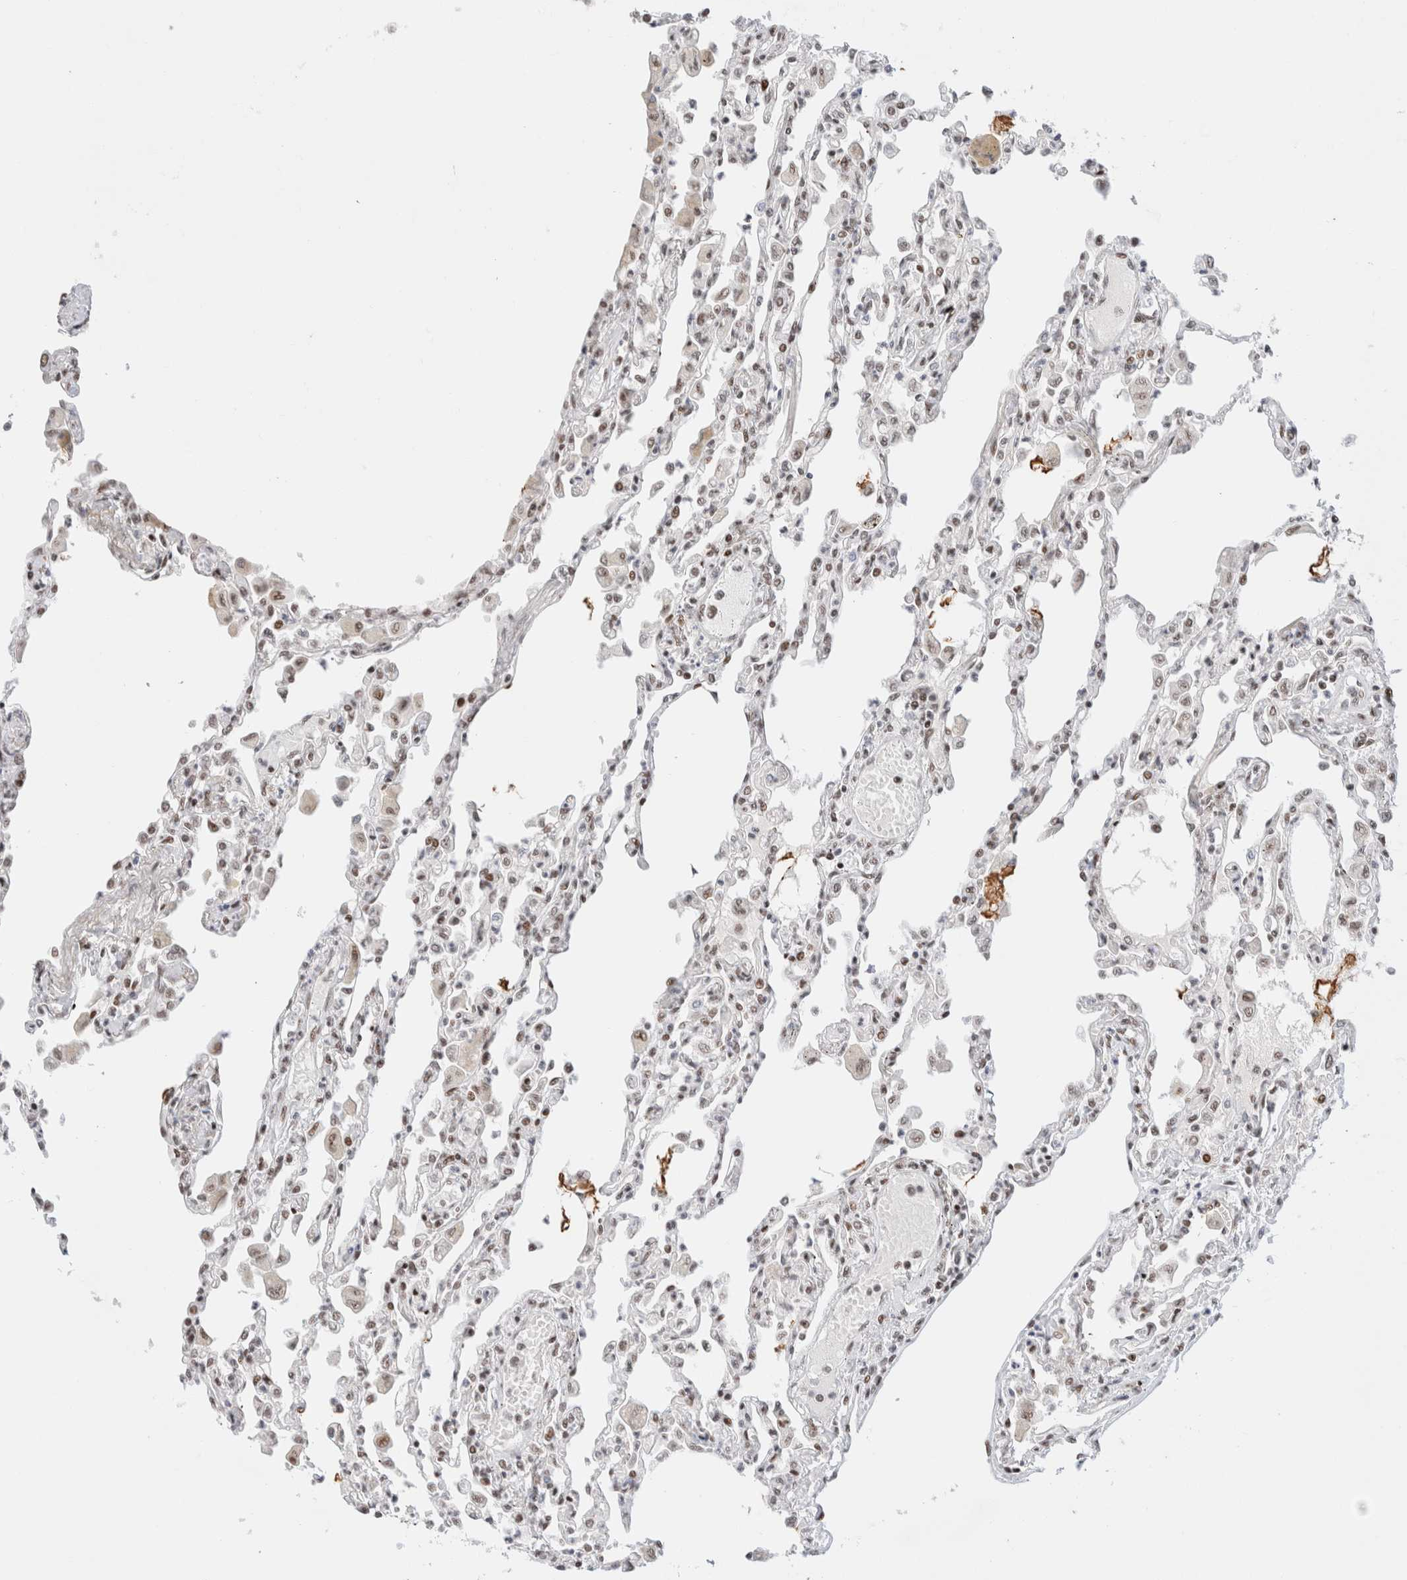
{"staining": {"intensity": "weak", "quantity": ">75%", "location": "nuclear"}, "tissue": "lung", "cell_type": "Alveolar cells", "image_type": "normal", "snomed": [{"axis": "morphology", "description": "Normal tissue, NOS"}, {"axis": "topography", "description": "Bronchus"}, {"axis": "topography", "description": "Lung"}], "caption": "Brown immunohistochemical staining in normal lung exhibits weak nuclear expression in about >75% of alveolar cells.", "gene": "ZNF282", "patient": {"sex": "female", "age": 49}}